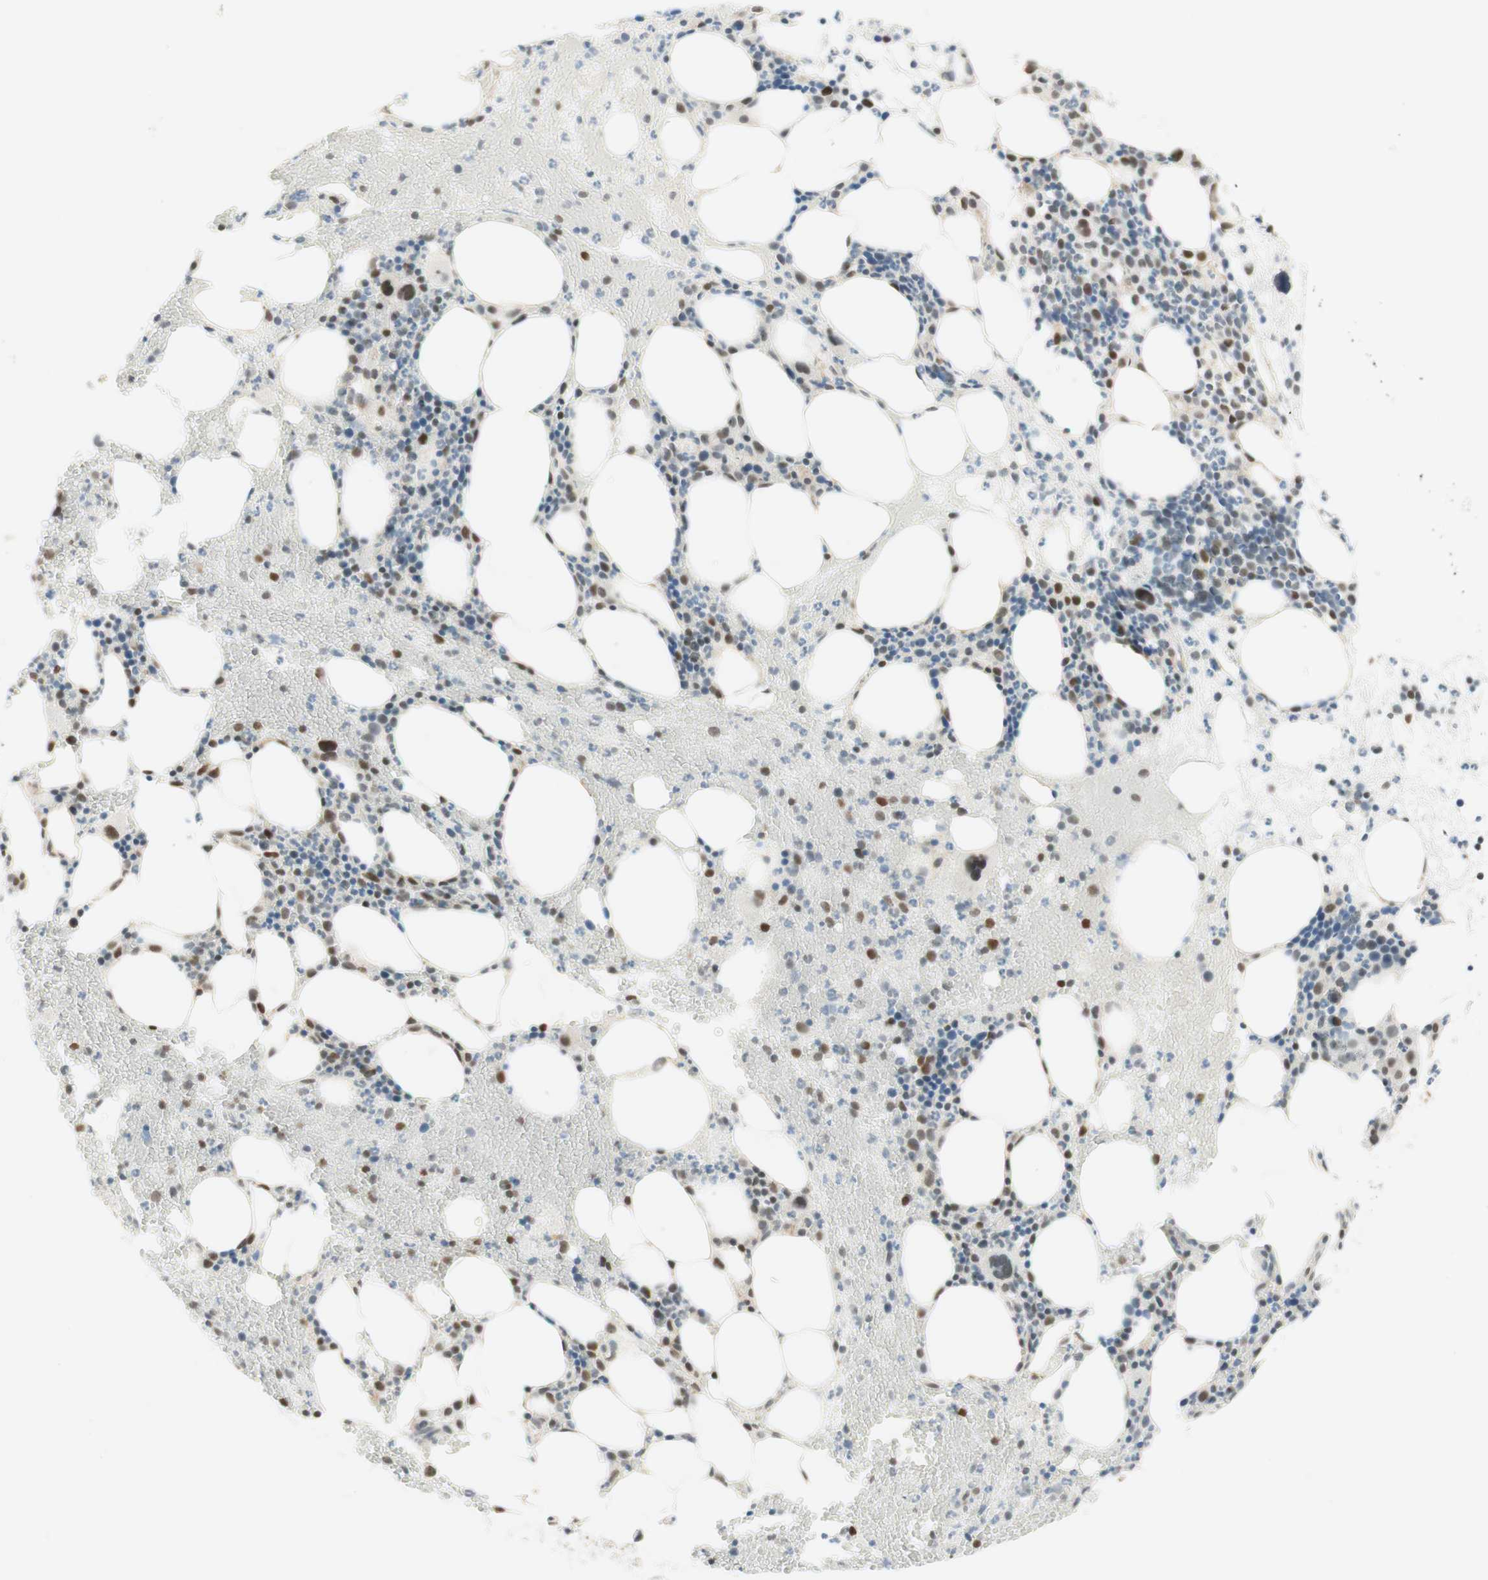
{"staining": {"intensity": "strong", "quantity": "<25%", "location": "nuclear"}, "tissue": "bone marrow", "cell_type": "Hematopoietic cells", "image_type": "normal", "snomed": [{"axis": "morphology", "description": "Normal tissue, NOS"}, {"axis": "morphology", "description": "Inflammation, NOS"}, {"axis": "topography", "description": "Bone marrow"}], "caption": "A brown stain highlights strong nuclear positivity of a protein in hematopoietic cells of normal human bone marrow.", "gene": "ZNF782", "patient": {"sex": "female", "age": 79}}